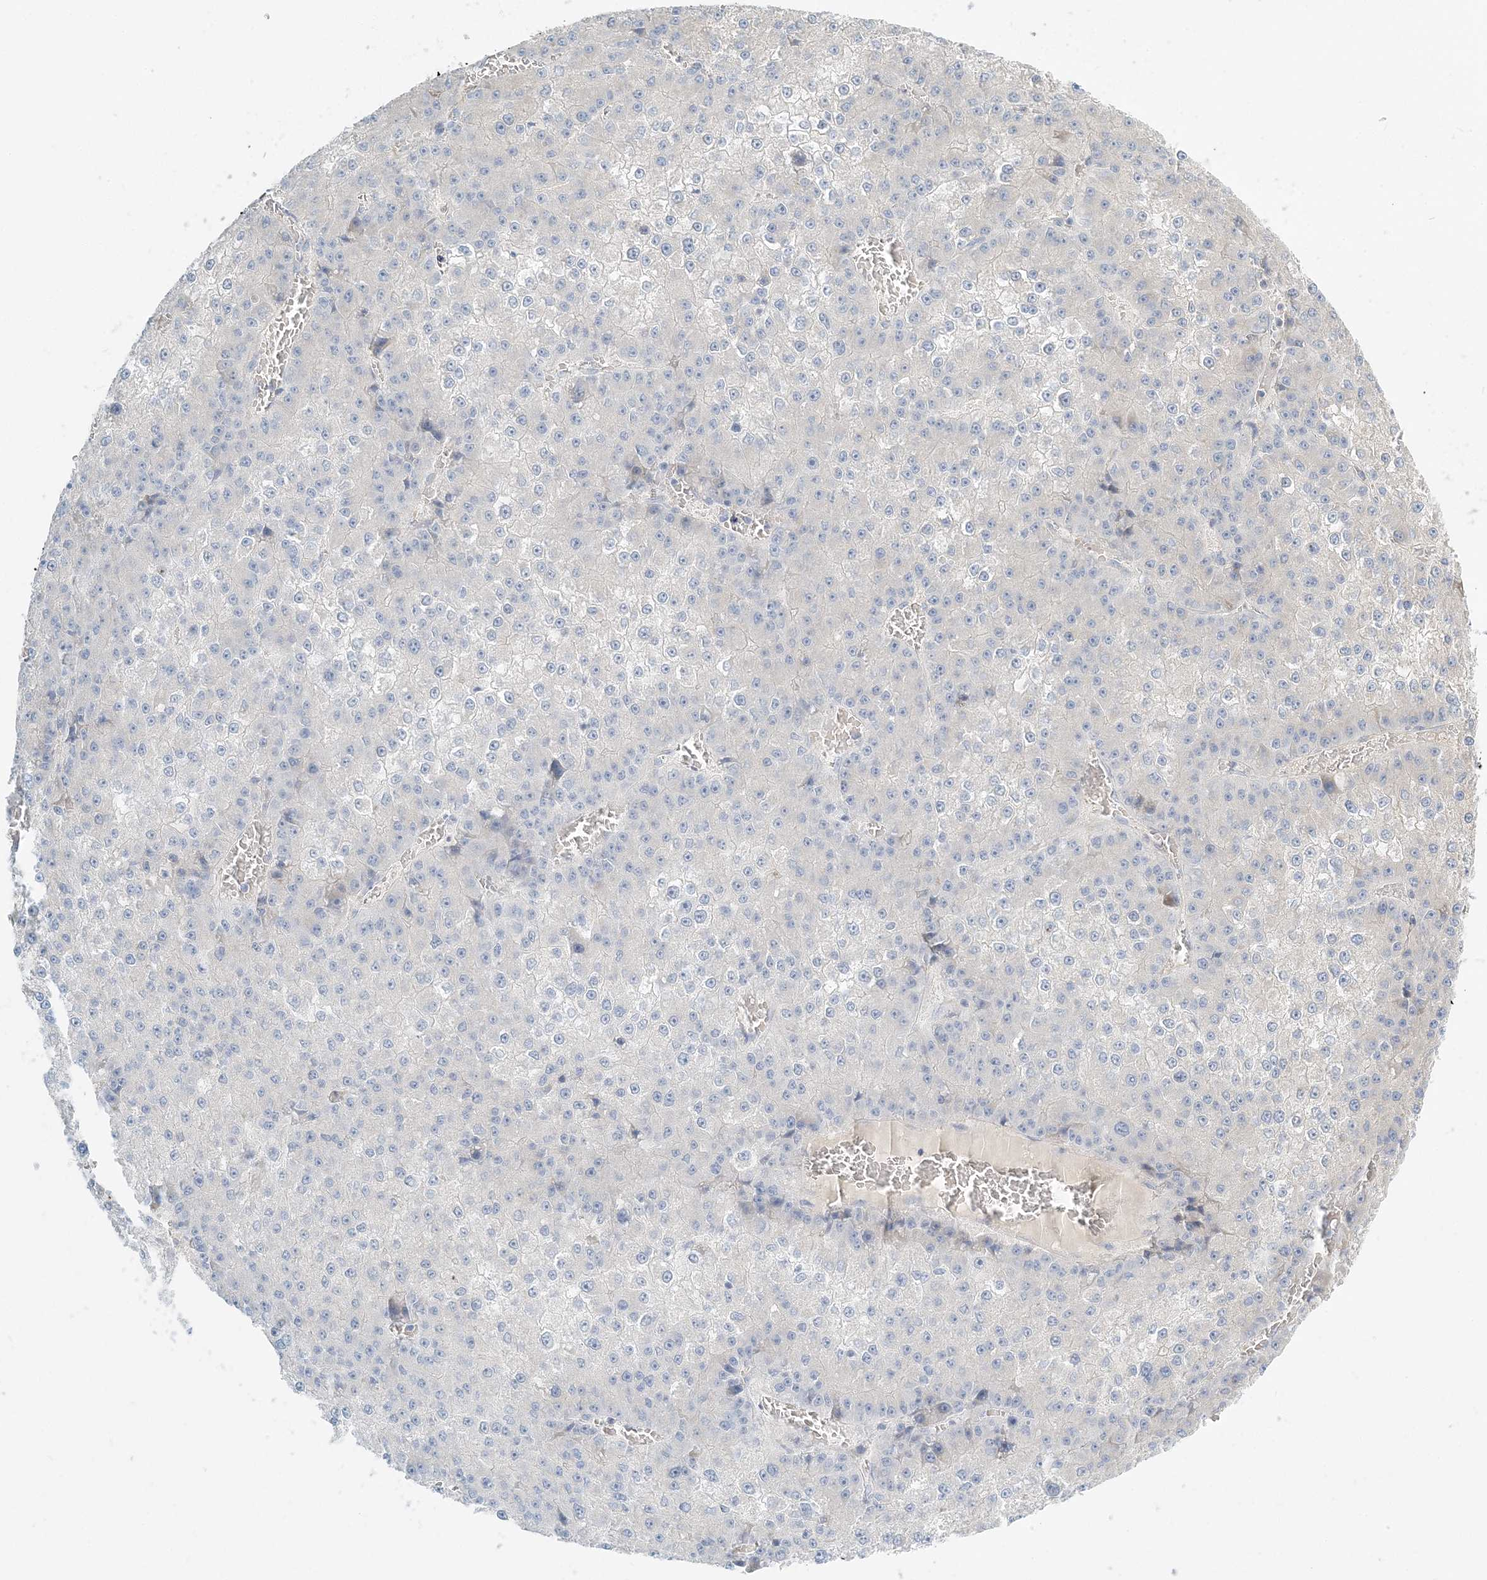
{"staining": {"intensity": "negative", "quantity": "none", "location": "none"}, "tissue": "liver cancer", "cell_type": "Tumor cells", "image_type": "cancer", "snomed": [{"axis": "morphology", "description": "Carcinoma, Hepatocellular, NOS"}, {"axis": "topography", "description": "Liver"}], "caption": "The photomicrograph exhibits no staining of tumor cells in liver cancer (hepatocellular carcinoma).", "gene": "NAA11", "patient": {"sex": "female", "age": 73}}